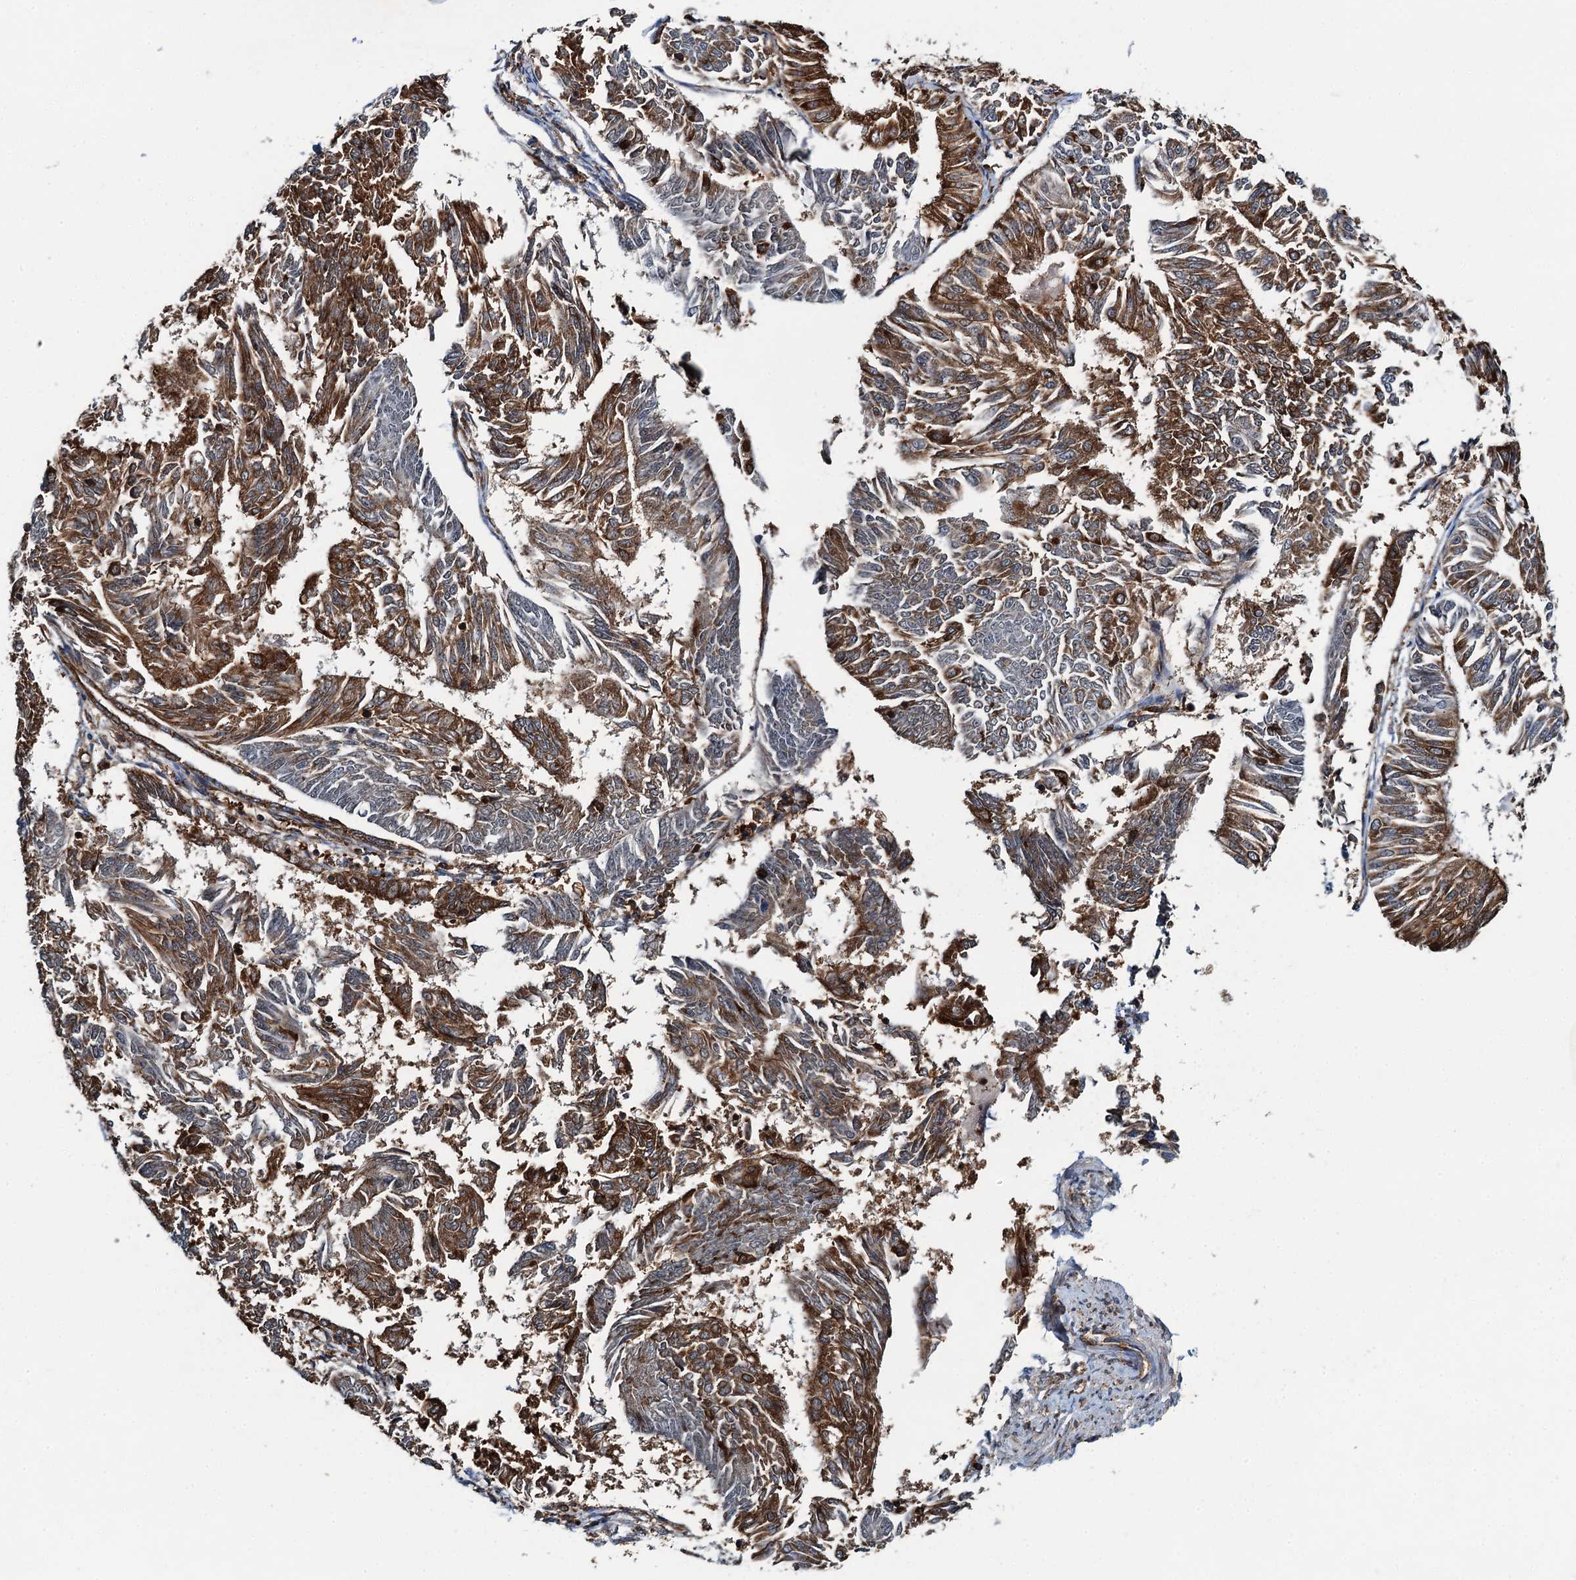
{"staining": {"intensity": "moderate", "quantity": ">75%", "location": "cytoplasmic/membranous"}, "tissue": "endometrial cancer", "cell_type": "Tumor cells", "image_type": "cancer", "snomed": [{"axis": "morphology", "description": "Adenocarcinoma, NOS"}, {"axis": "topography", "description": "Endometrium"}], "caption": "Immunohistochemical staining of human endometrial adenocarcinoma reveals medium levels of moderate cytoplasmic/membranous protein expression in about >75% of tumor cells. (IHC, brightfield microscopy, high magnification).", "gene": "WHAMM", "patient": {"sex": "female", "age": 58}}